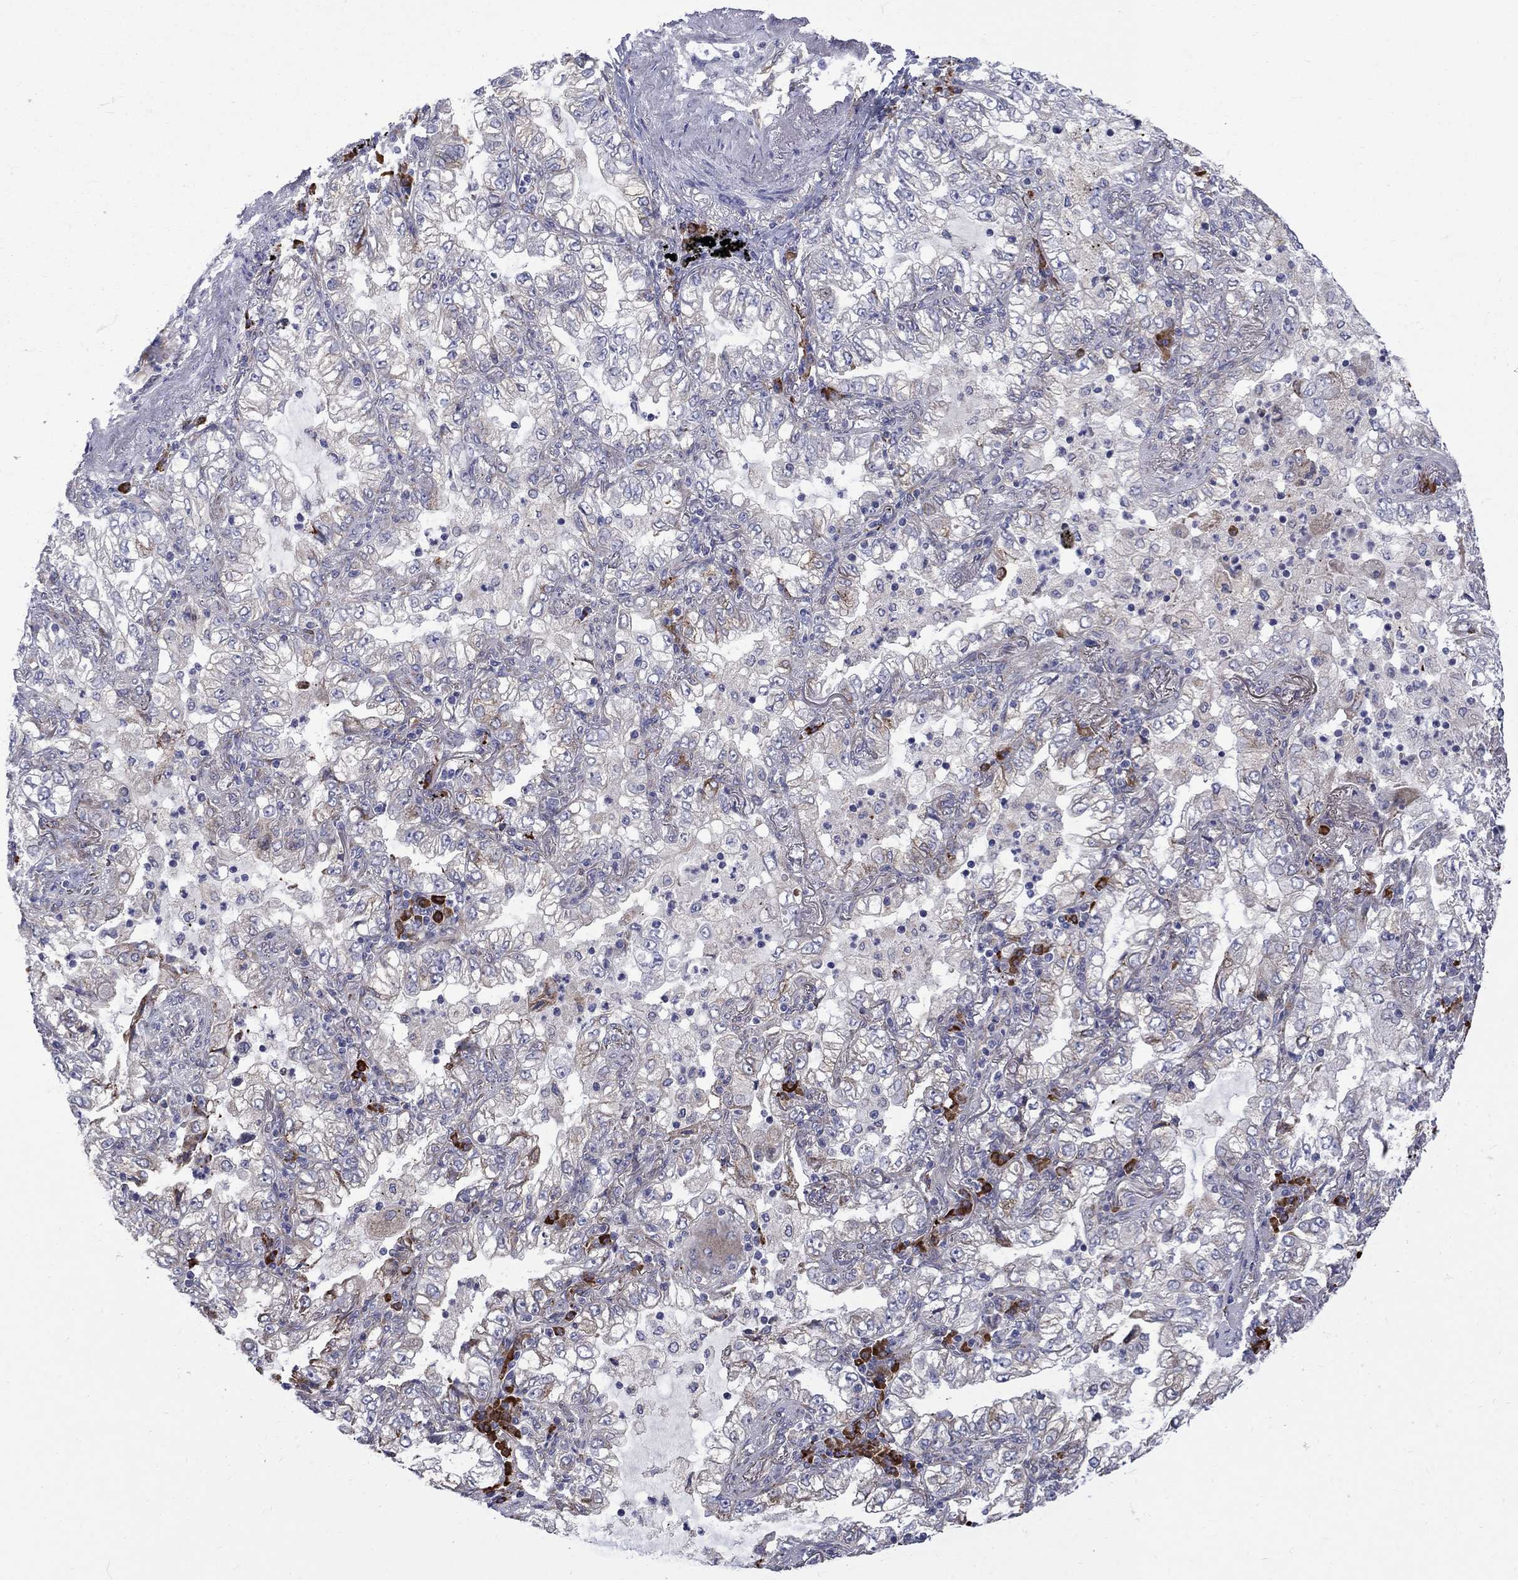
{"staining": {"intensity": "negative", "quantity": "none", "location": "none"}, "tissue": "lung cancer", "cell_type": "Tumor cells", "image_type": "cancer", "snomed": [{"axis": "morphology", "description": "Adenocarcinoma, NOS"}, {"axis": "topography", "description": "Lung"}], "caption": "Tumor cells show no significant staining in lung adenocarcinoma.", "gene": "ASNS", "patient": {"sex": "female", "age": 73}}